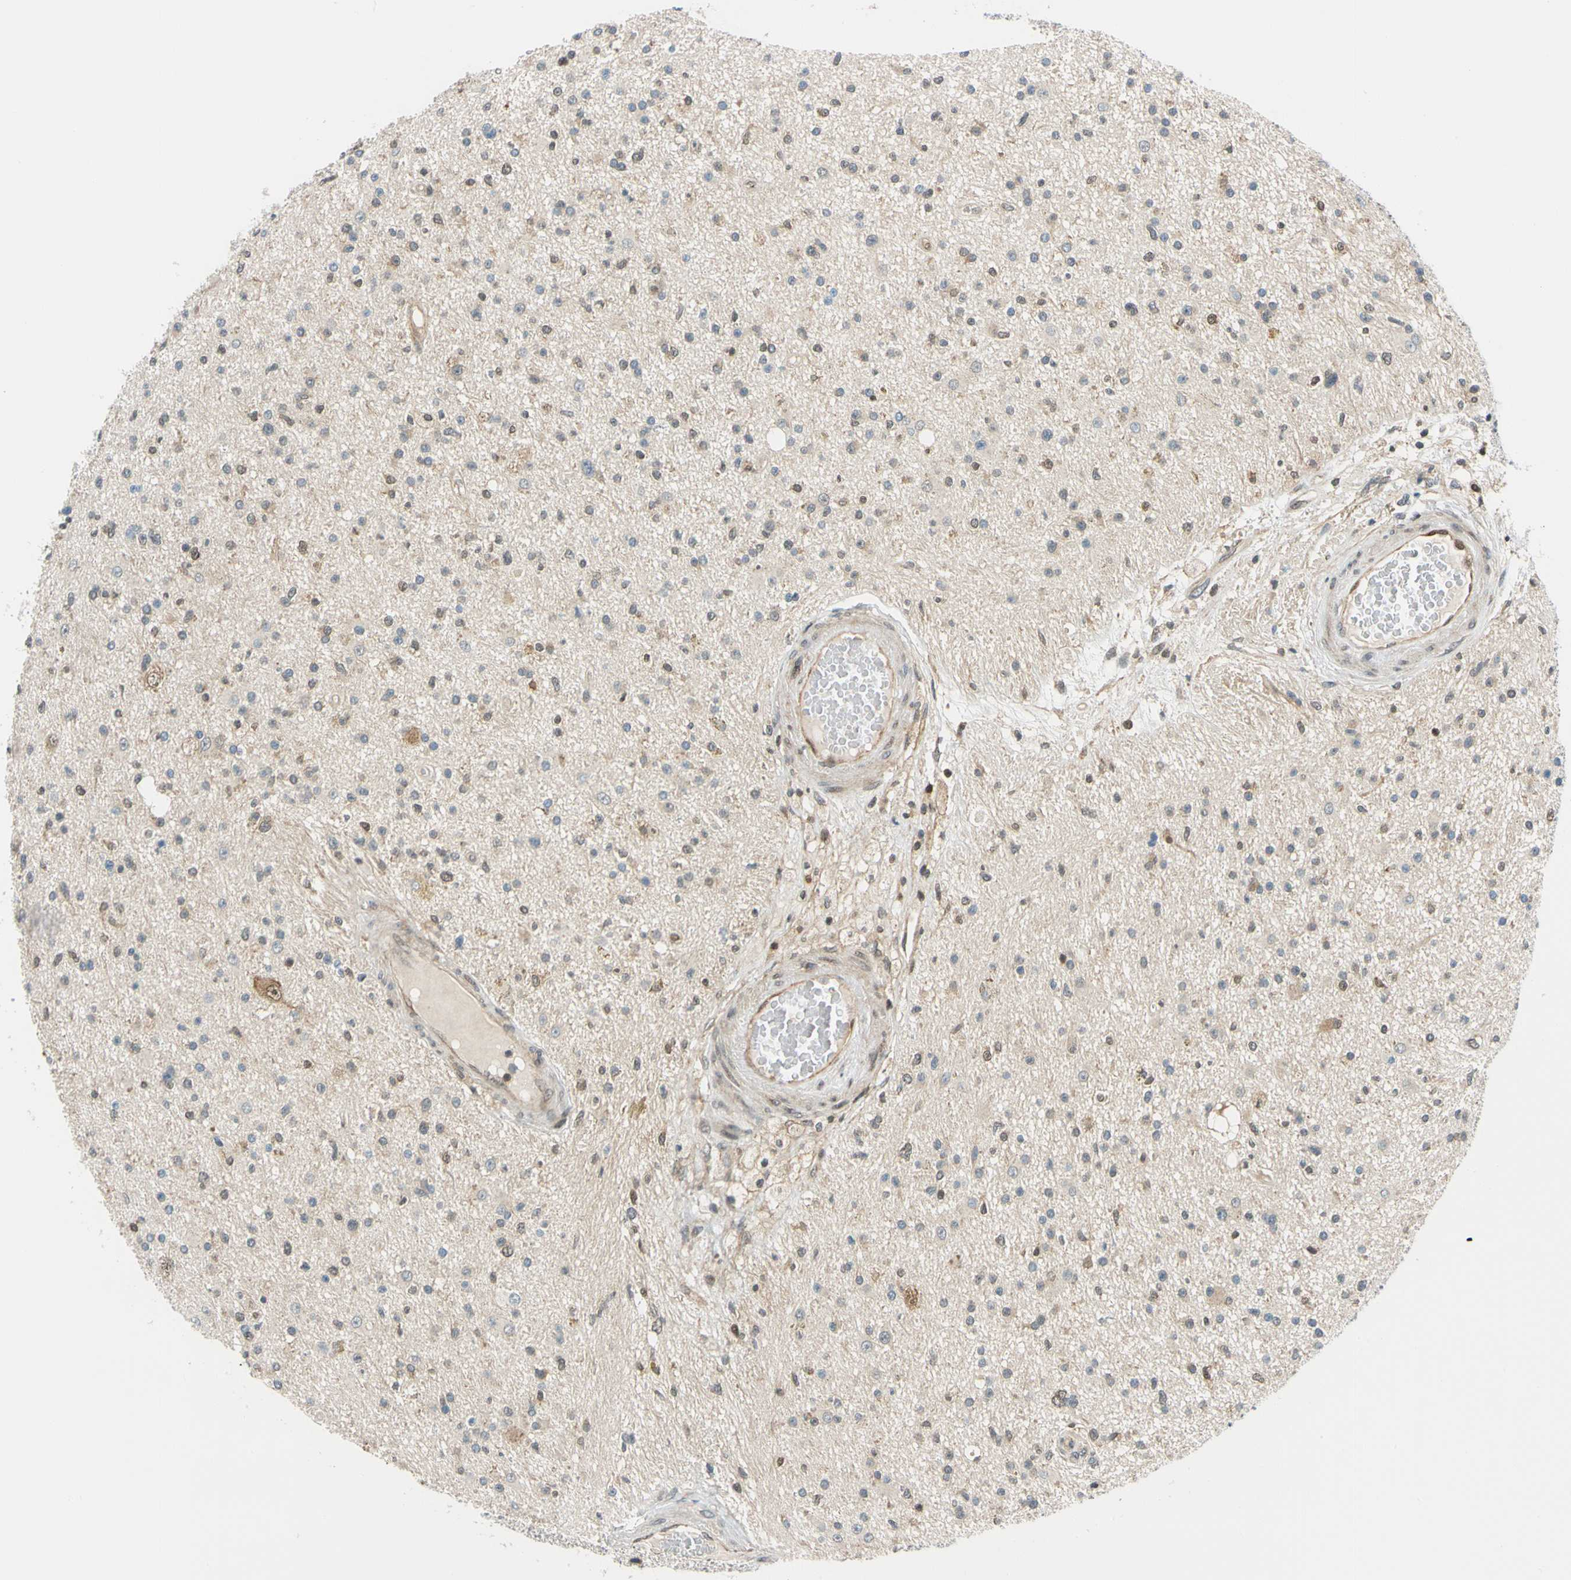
{"staining": {"intensity": "weak", "quantity": "<25%", "location": "cytoplasmic/membranous,nuclear"}, "tissue": "glioma", "cell_type": "Tumor cells", "image_type": "cancer", "snomed": [{"axis": "morphology", "description": "Glioma, malignant, High grade"}, {"axis": "topography", "description": "Brain"}], "caption": "Malignant glioma (high-grade) stained for a protein using immunohistochemistry (IHC) exhibits no expression tumor cells.", "gene": "MAPK9", "patient": {"sex": "male", "age": 33}}